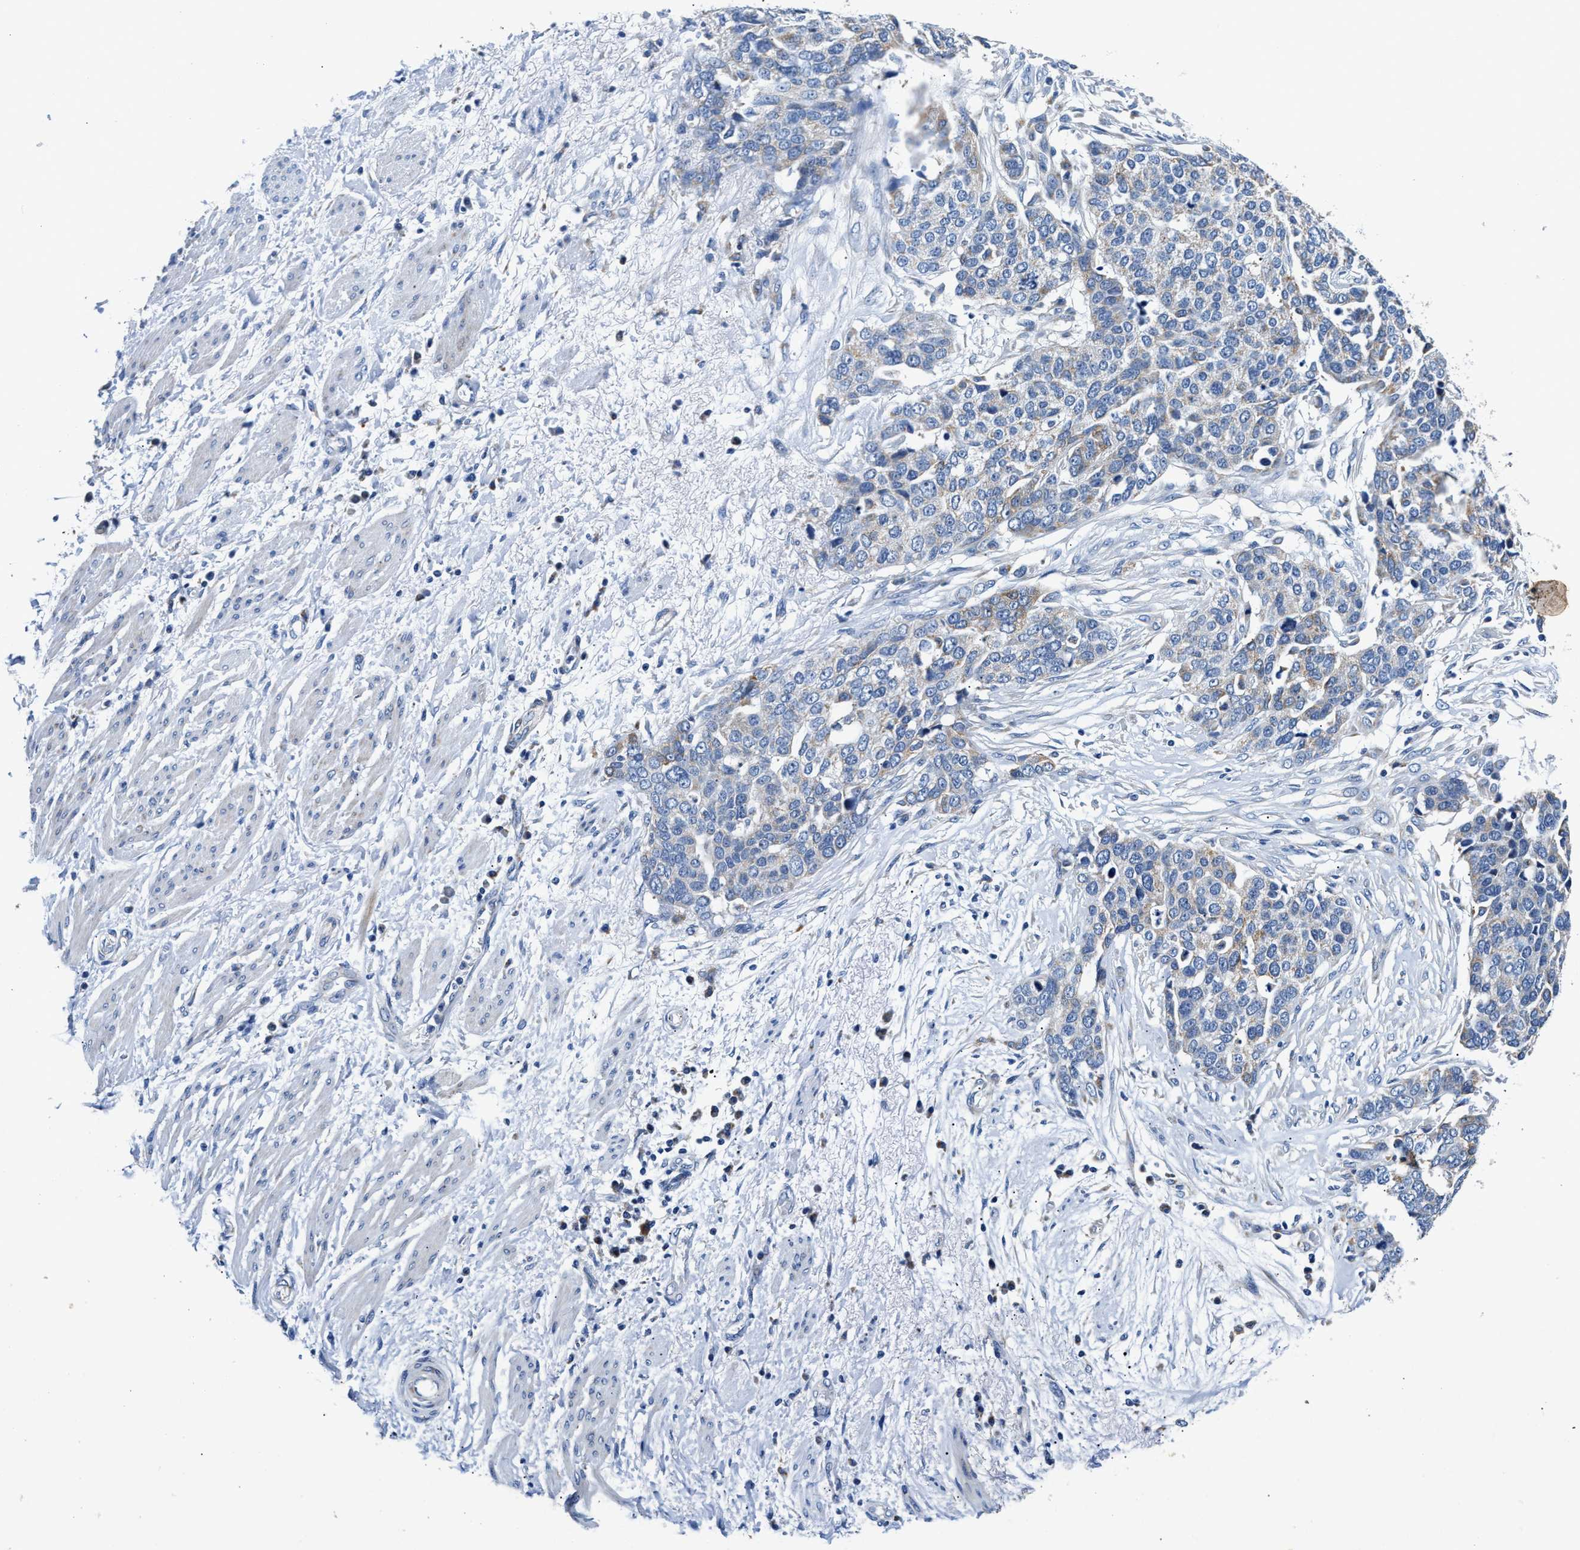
{"staining": {"intensity": "weak", "quantity": "<25%", "location": "cytoplasmic/membranous"}, "tissue": "ovarian cancer", "cell_type": "Tumor cells", "image_type": "cancer", "snomed": [{"axis": "morphology", "description": "Cystadenocarcinoma, serous, NOS"}, {"axis": "topography", "description": "Ovary"}], "caption": "Immunohistochemical staining of human ovarian cancer reveals no significant positivity in tumor cells. (Stains: DAB immunohistochemistry (IHC) with hematoxylin counter stain, Microscopy: brightfield microscopy at high magnification).", "gene": "ACADVL", "patient": {"sex": "female", "age": 44}}